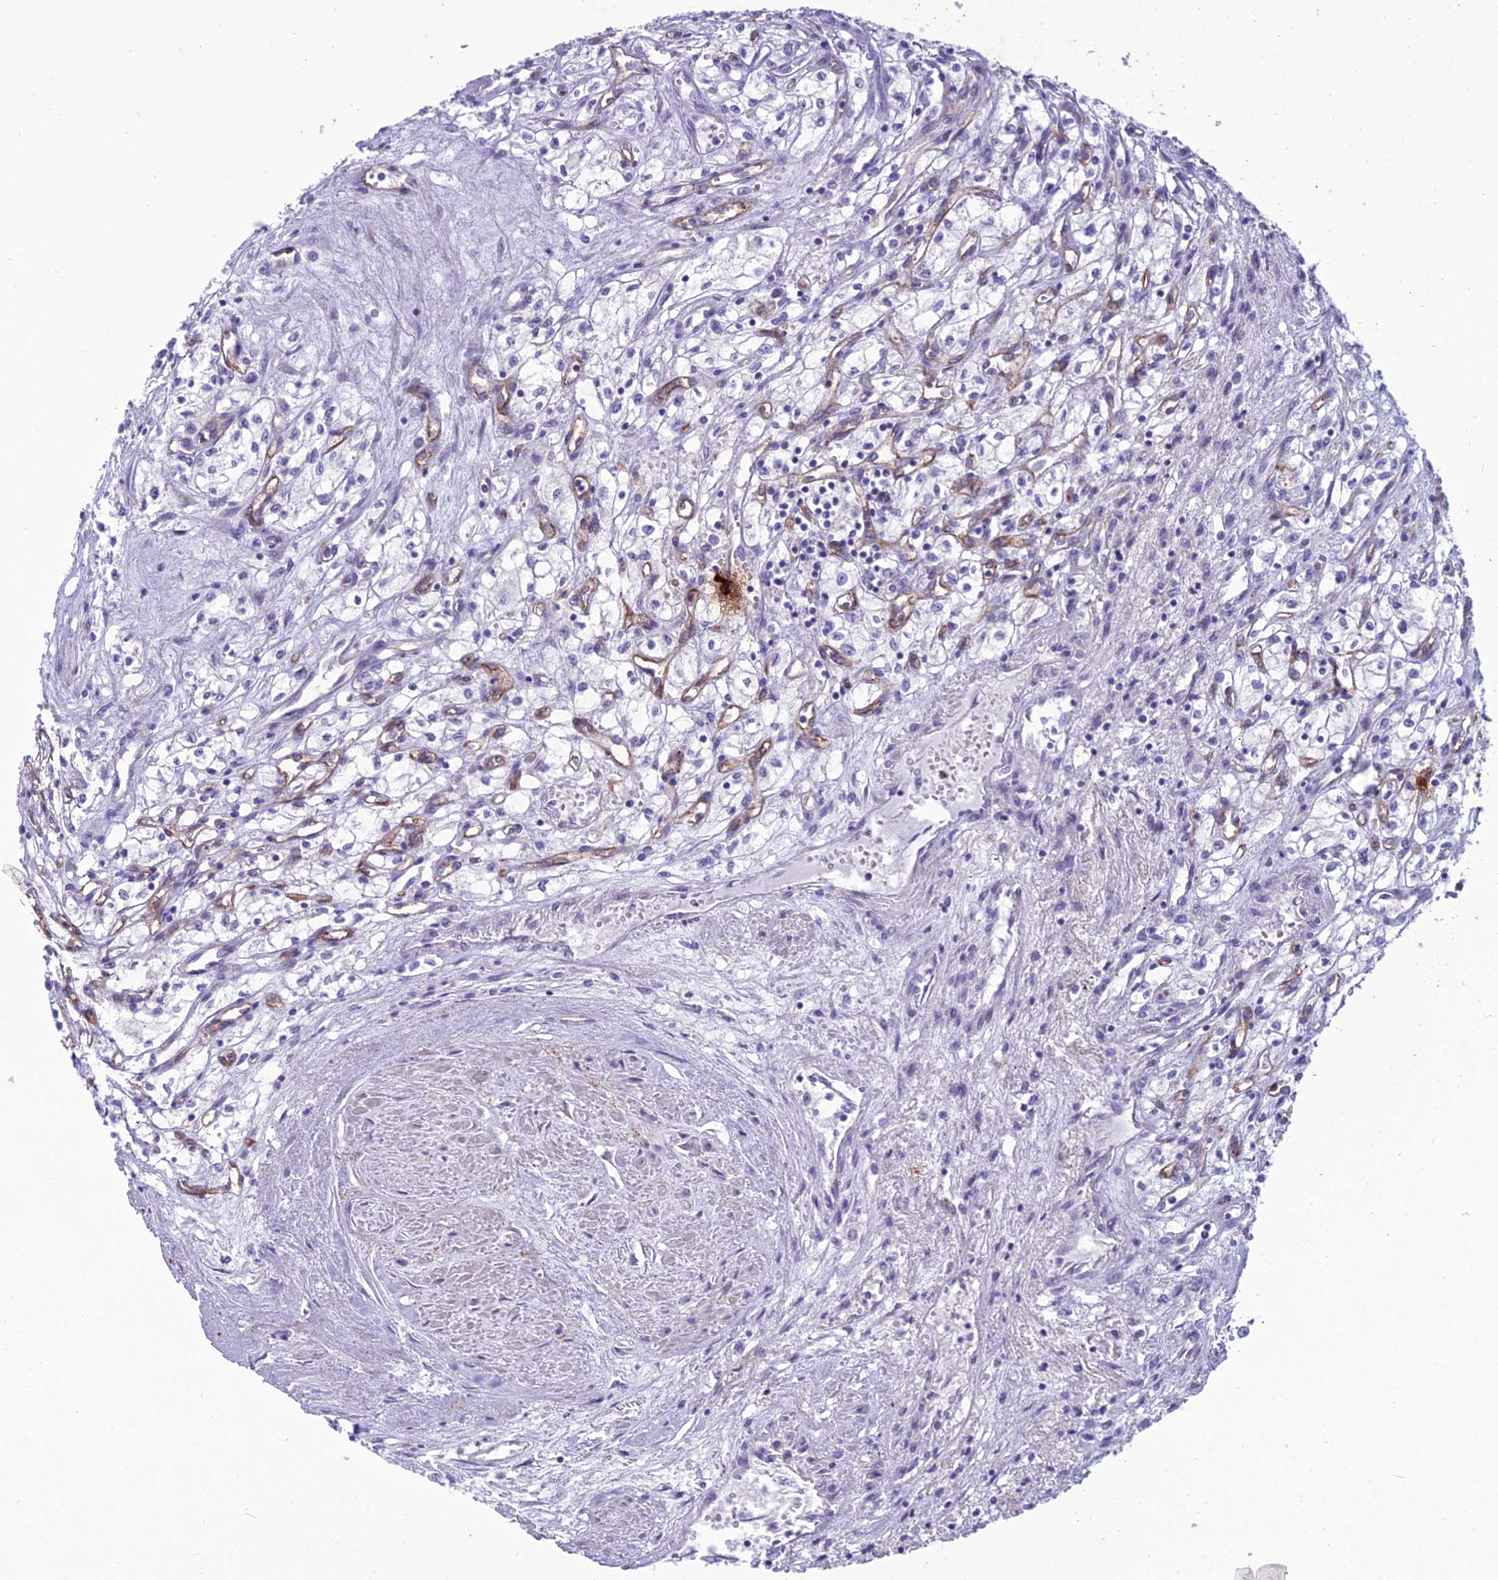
{"staining": {"intensity": "negative", "quantity": "none", "location": "none"}, "tissue": "renal cancer", "cell_type": "Tumor cells", "image_type": "cancer", "snomed": [{"axis": "morphology", "description": "Adenocarcinoma, NOS"}, {"axis": "topography", "description": "Kidney"}], "caption": "Human renal cancer stained for a protein using immunohistochemistry shows no staining in tumor cells.", "gene": "BBS7", "patient": {"sex": "male", "age": 59}}